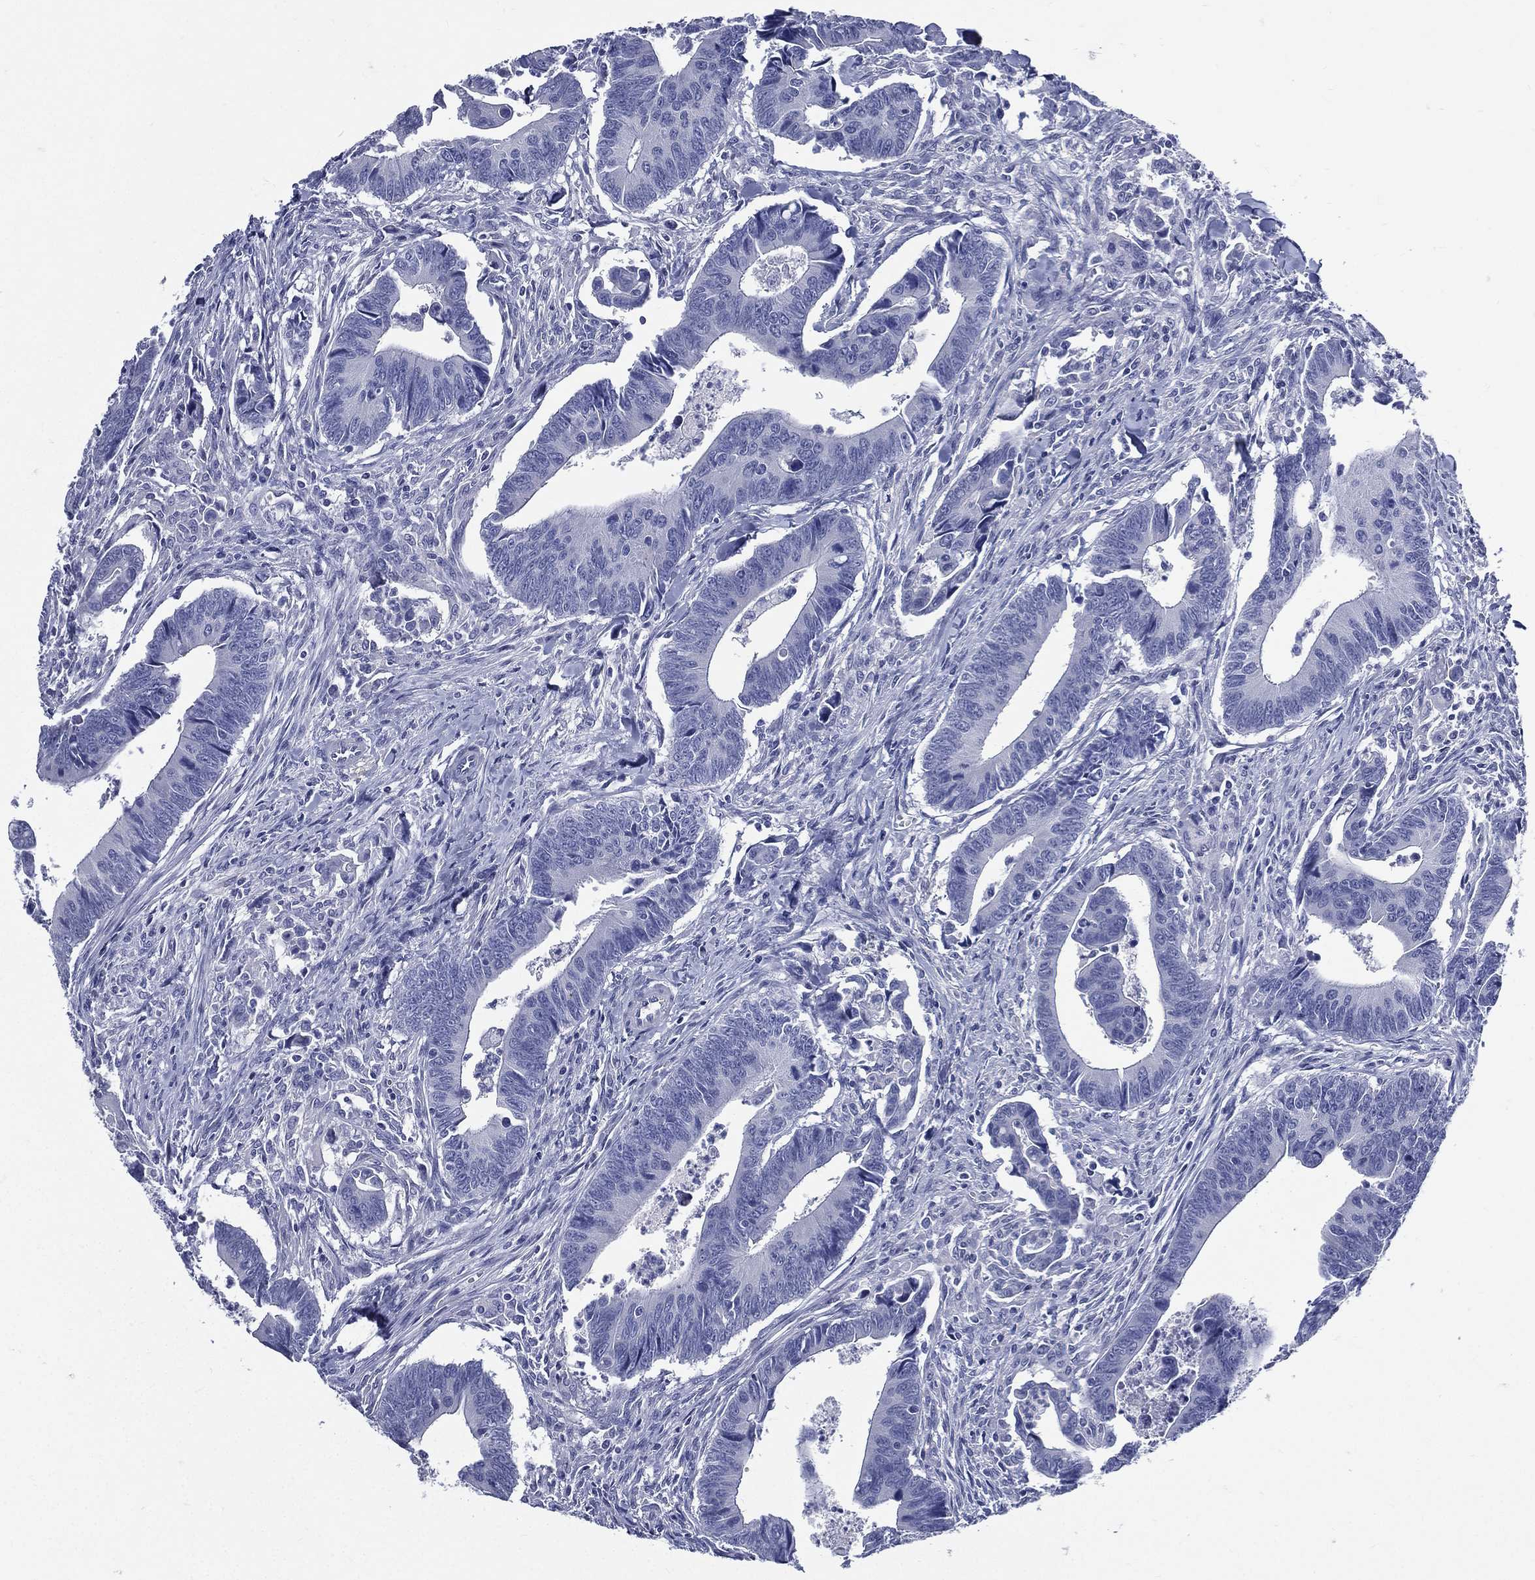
{"staining": {"intensity": "negative", "quantity": "none", "location": "none"}, "tissue": "colorectal cancer", "cell_type": "Tumor cells", "image_type": "cancer", "snomed": [{"axis": "morphology", "description": "Adenocarcinoma, NOS"}, {"axis": "topography", "description": "Rectum"}], "caption": "Colorectal cancer was stained to show a protein in brown. There is no significant positivity in tumor cells.", "gene": "DPYS", "patient": {"sex": "male", "age": 67}}